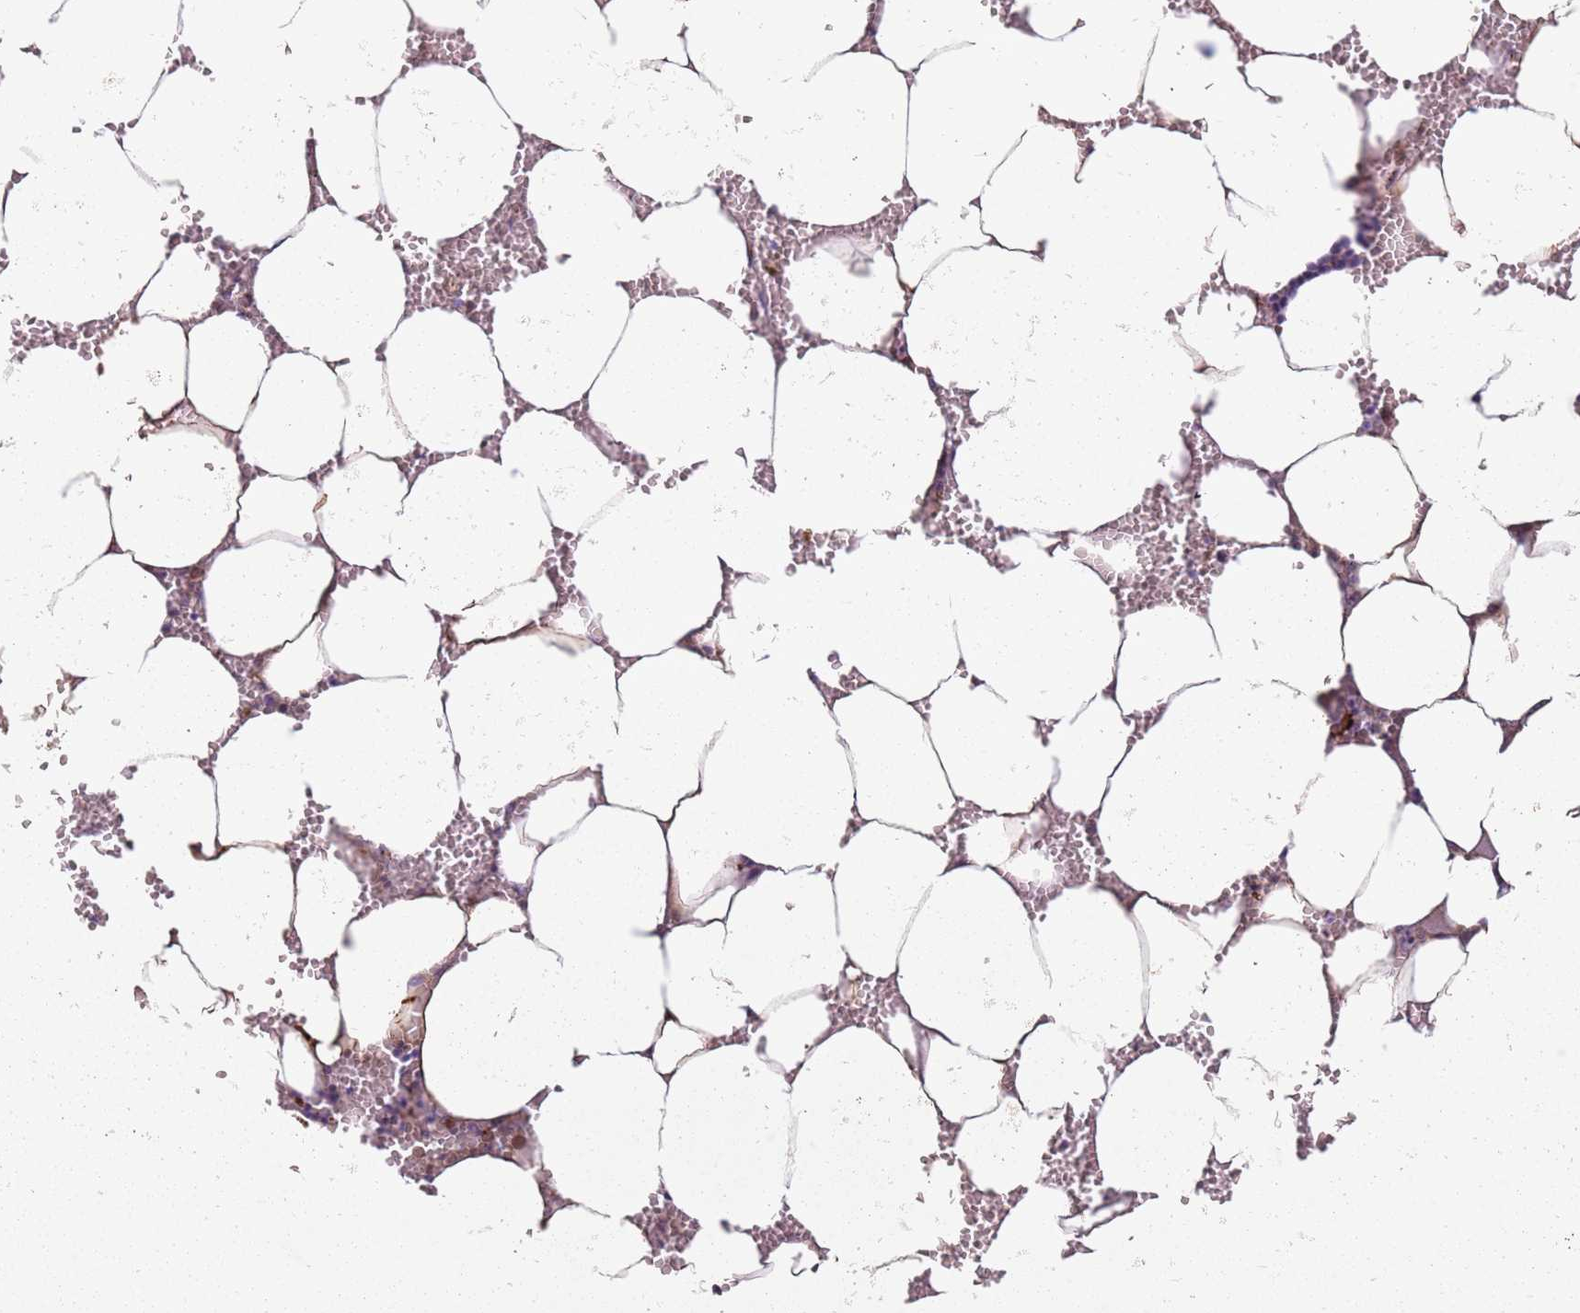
{"staining": {"intensity": "moderate", "quantity": "<25%", "location": "cytoplasmic/membranous"}, "tissue": "bone marrow", "cell_type": "Hematopoietic cells", "image_type": "normal", "snomed": [{"axis": "morphology", "description": "Normal tissue, NOS"}, {"axis": "topography", "description": "Bone marrow"}], "caption": "Immunohistochemical staining of benign human bone marrow exhibits low levels of moderate cytoplasmic/membranous positivity in approximately <25% of hematopoietic cells. Ihc stains the protein of interest in brown and the nuclei are stained blue.", "gene": "PVRIG", "patient": {"sex": "male", "age": 70}}